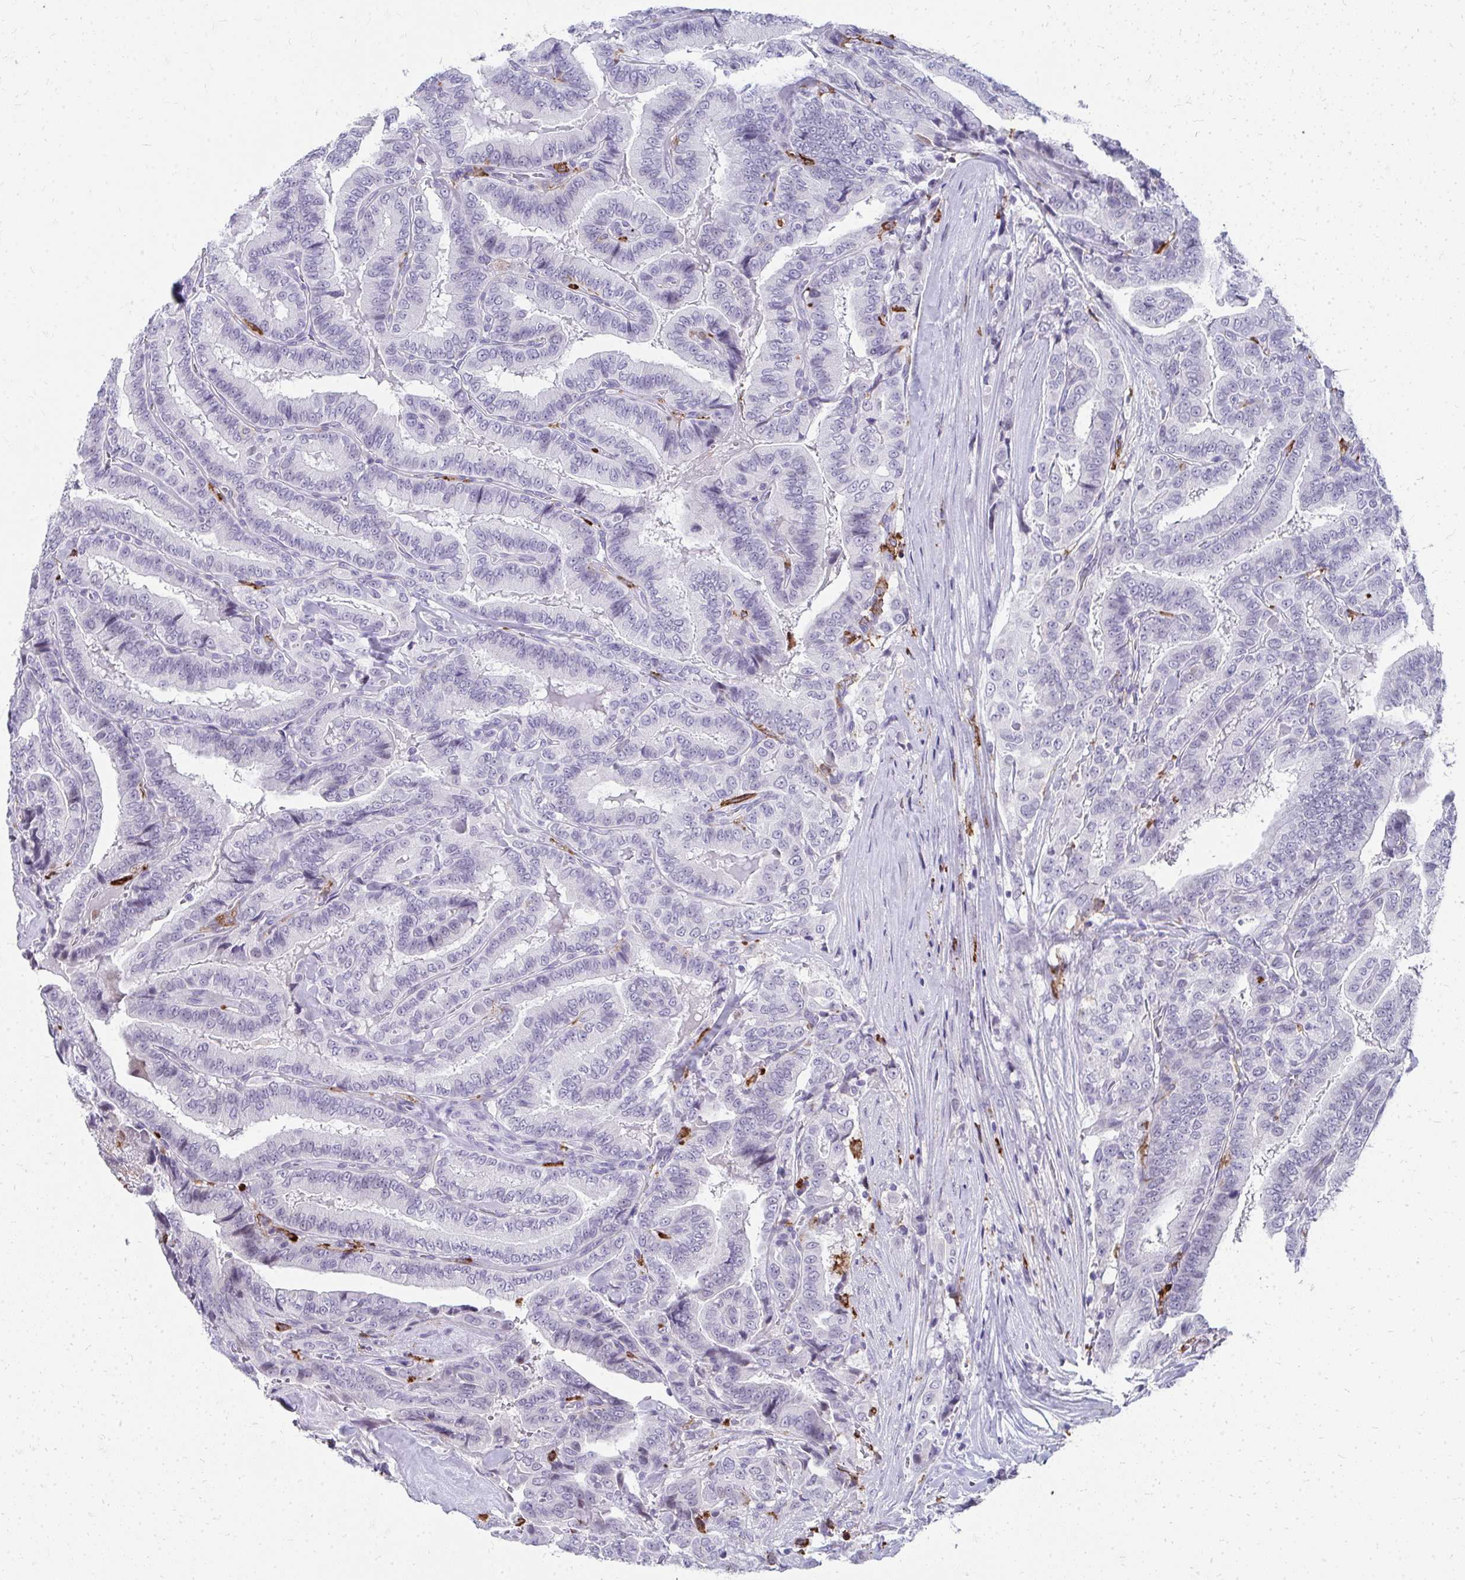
{"staining": {"intensity": "negative", "quantity": "none", "location": "none"}, "tissue": "thyroid cancer", "cell_type": "Tumor cells", "image_type": "cancer", "snomed": [{"axis": "morphology", "description": "Papillary adenocarcinoma, NOS"}, {"axis": "topography", "description": "Thyroid gland"}], "caption": "The micrograph exhibits no staining of tumor cells in papillary adenocarcinoma (thyroid). (IHC, brightfield microscopy, high magnification).", "gene": "CD163", "patient": {"sex": "male", "age": 61}}